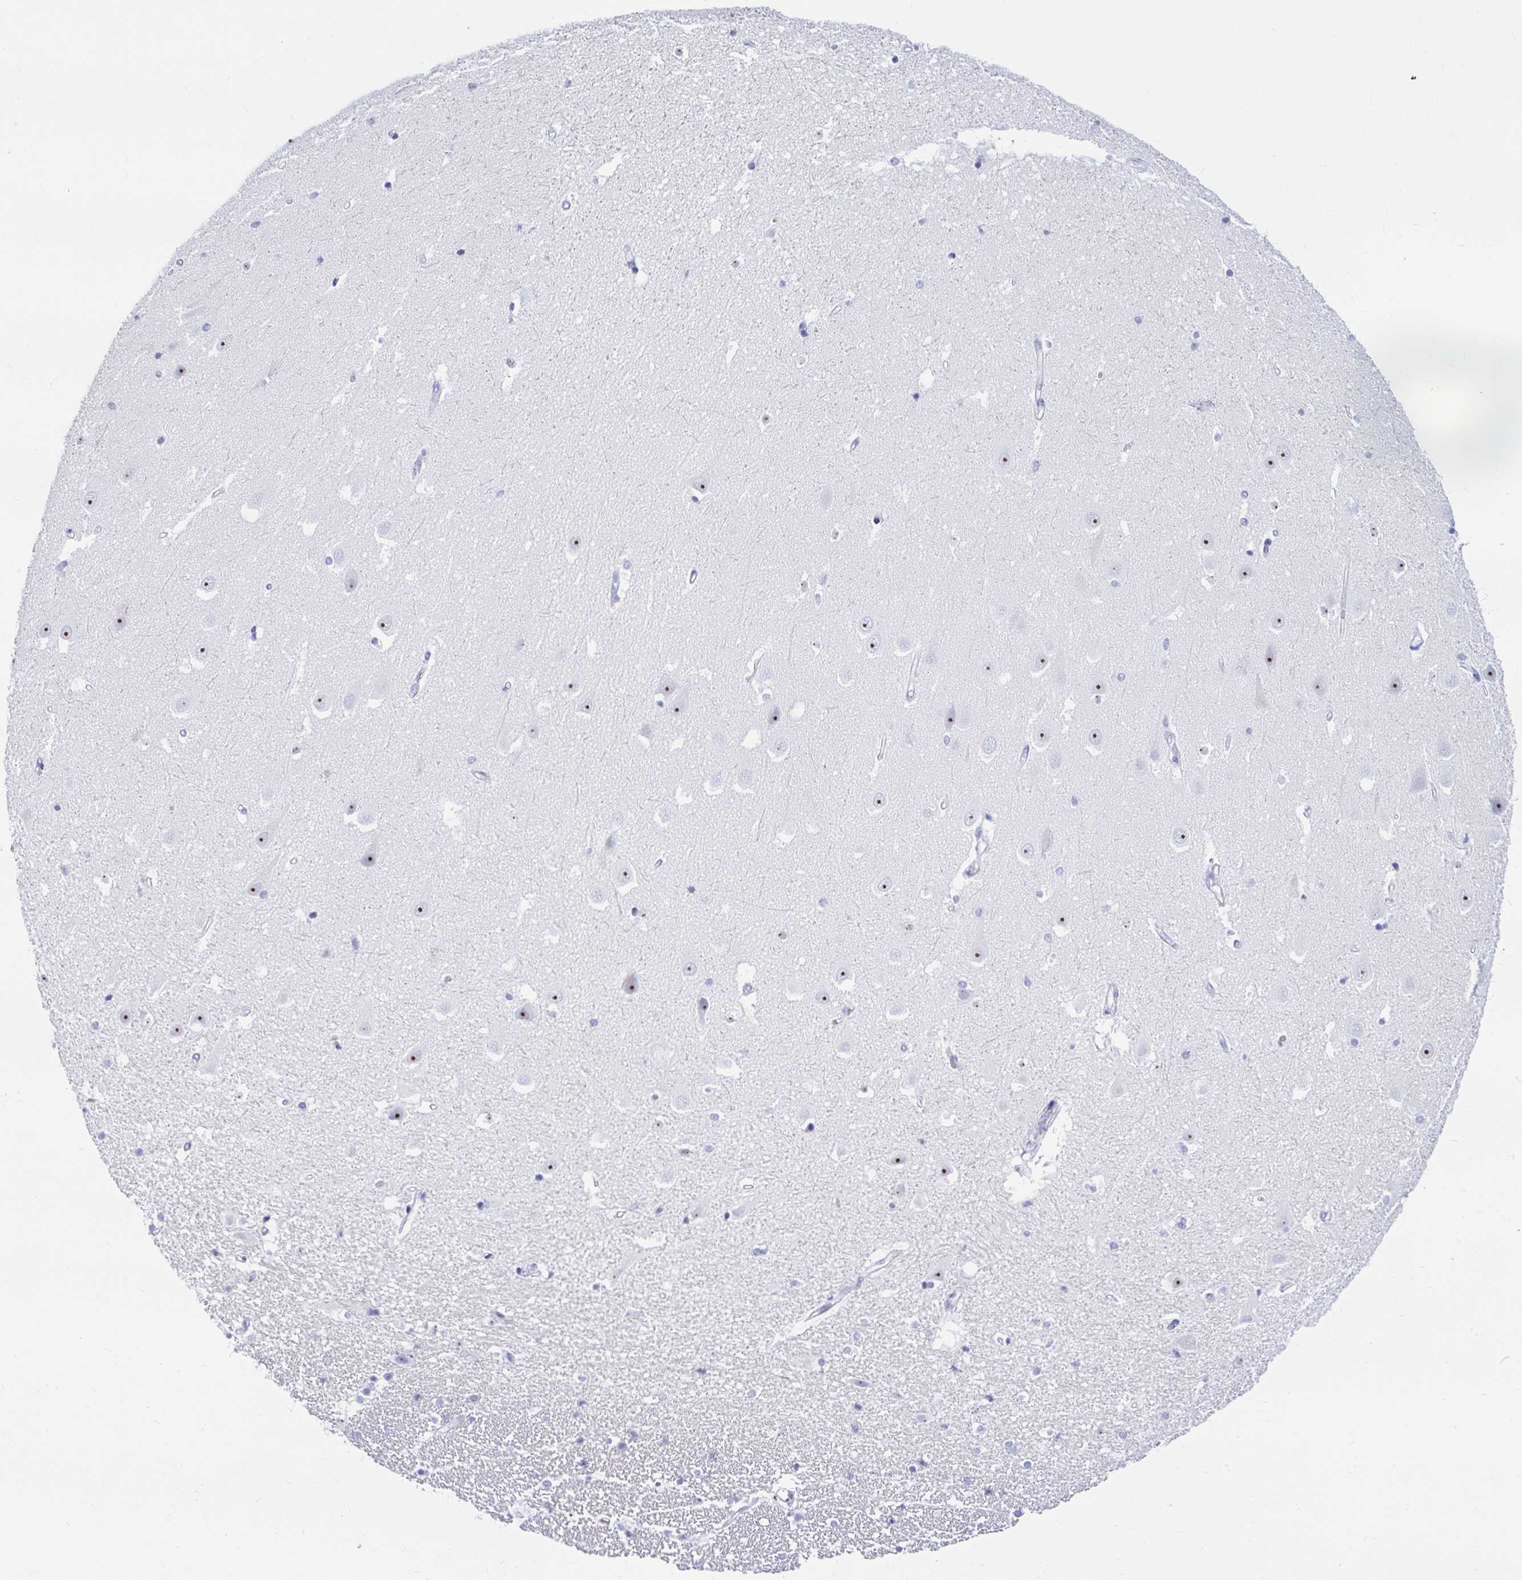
{"staining": {"intensity": "negative", "quantity": "none", "location": "none"}, "tissue": "hippocampus", "cell_type": "Glial cells", "image_type": "normal", "snomed": [{"axis": "morphology", "description": "Normal tissue, NOS"}, {"axis": "topography", "description": "Hippocampus"}], "caption": "Immunohistochemistry of normal hippocampus exhibits no staining in glial cells.", "gene": "FTSJ3", "patient": {"sex": "male", "age": 63}}